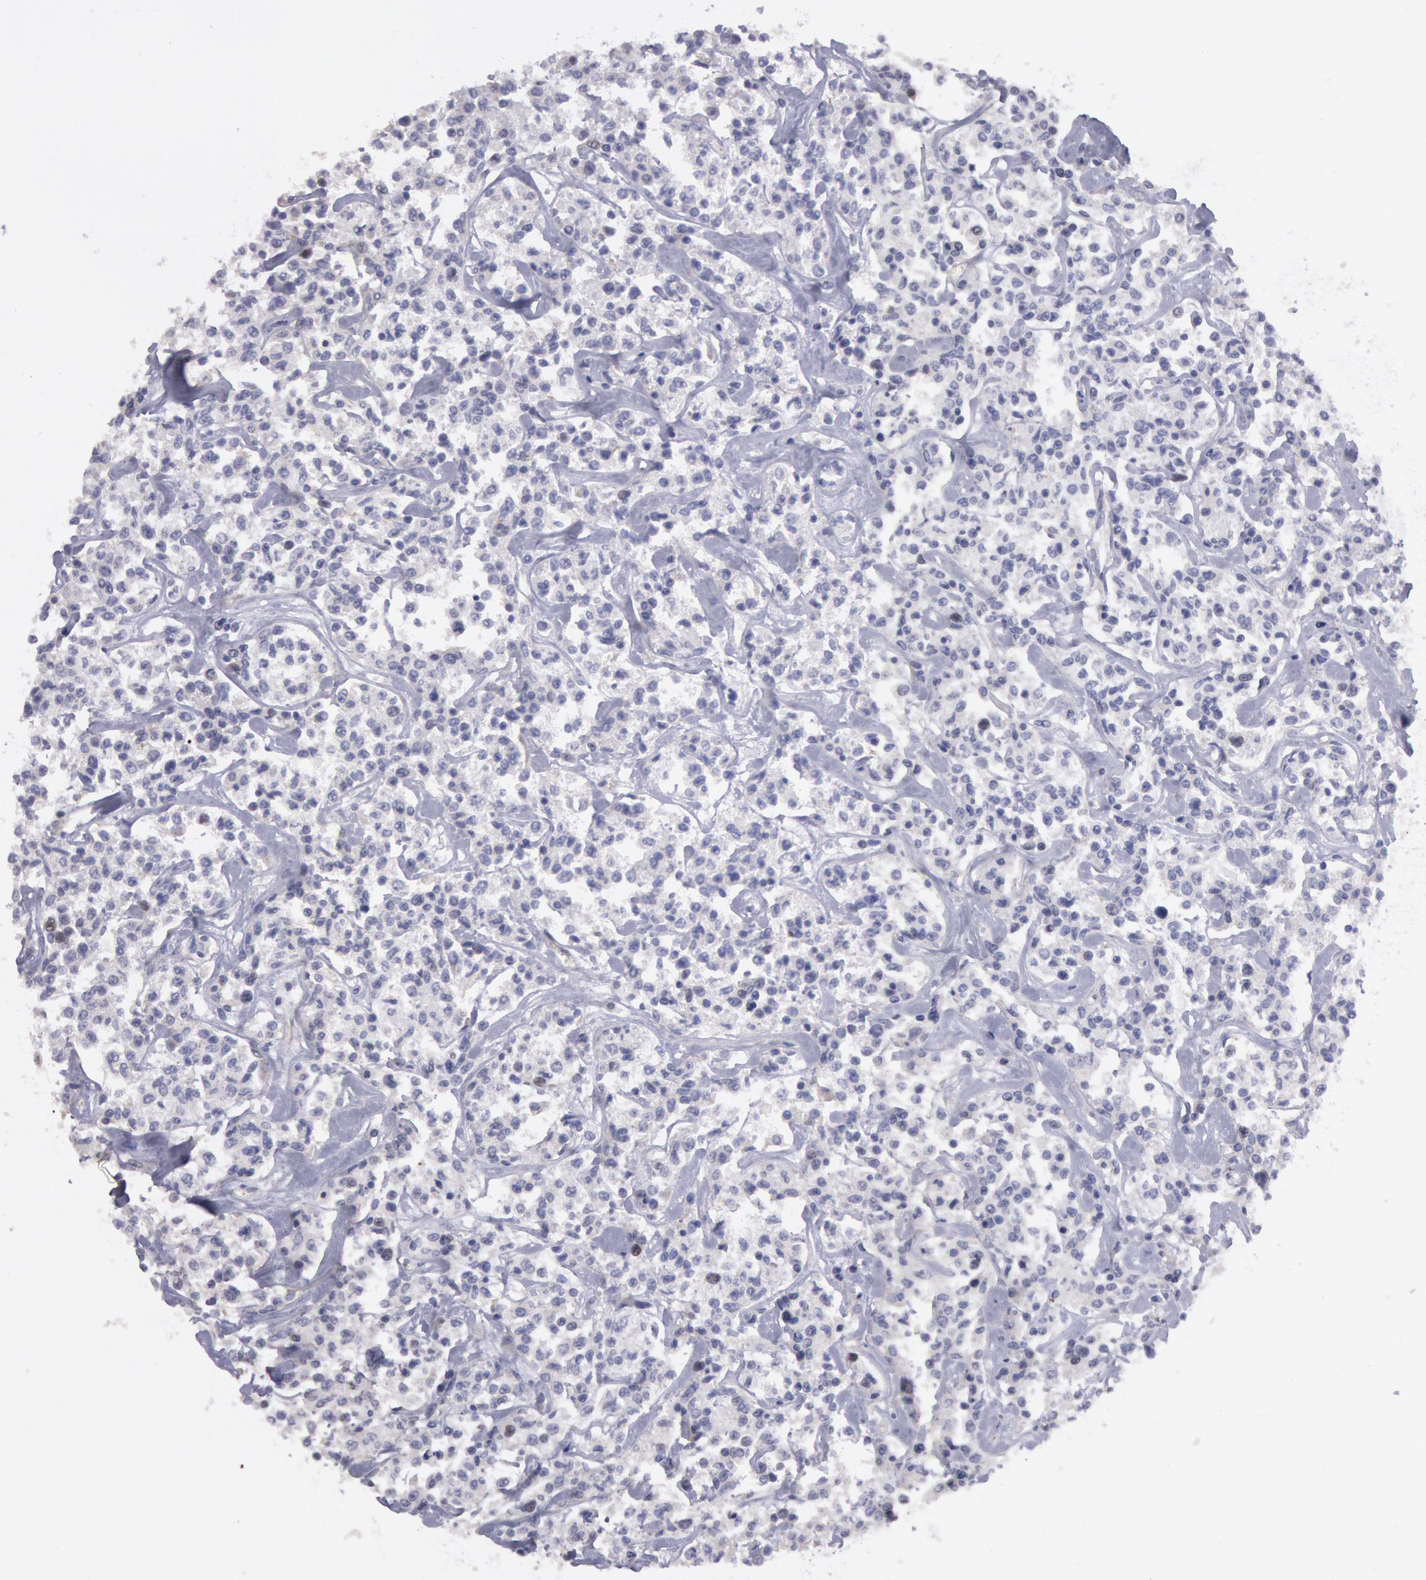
{"staining": {"intensity": "negative", "quantity": "none", "location": "none"}, "tissue": "lymphoma", "cell_type": "Tumor cells", "image_type": "cancer", "snomed": [{"axis": "morphology", "description": "Malignant lymphoma, non-Hodgkin's type, Low grade"}, {"axis": "topography", "description": "Small intestine"}], "caption": "This is a histopathology image of immunohistochemistry staining of low-grade malignant lymphoma, non-Hodgkin's type, which shows no expression in tumor cells. Nuclei are stained in blue.", "gene": "AMOTL1", "patient": {"sex": "female", "age": 59}}